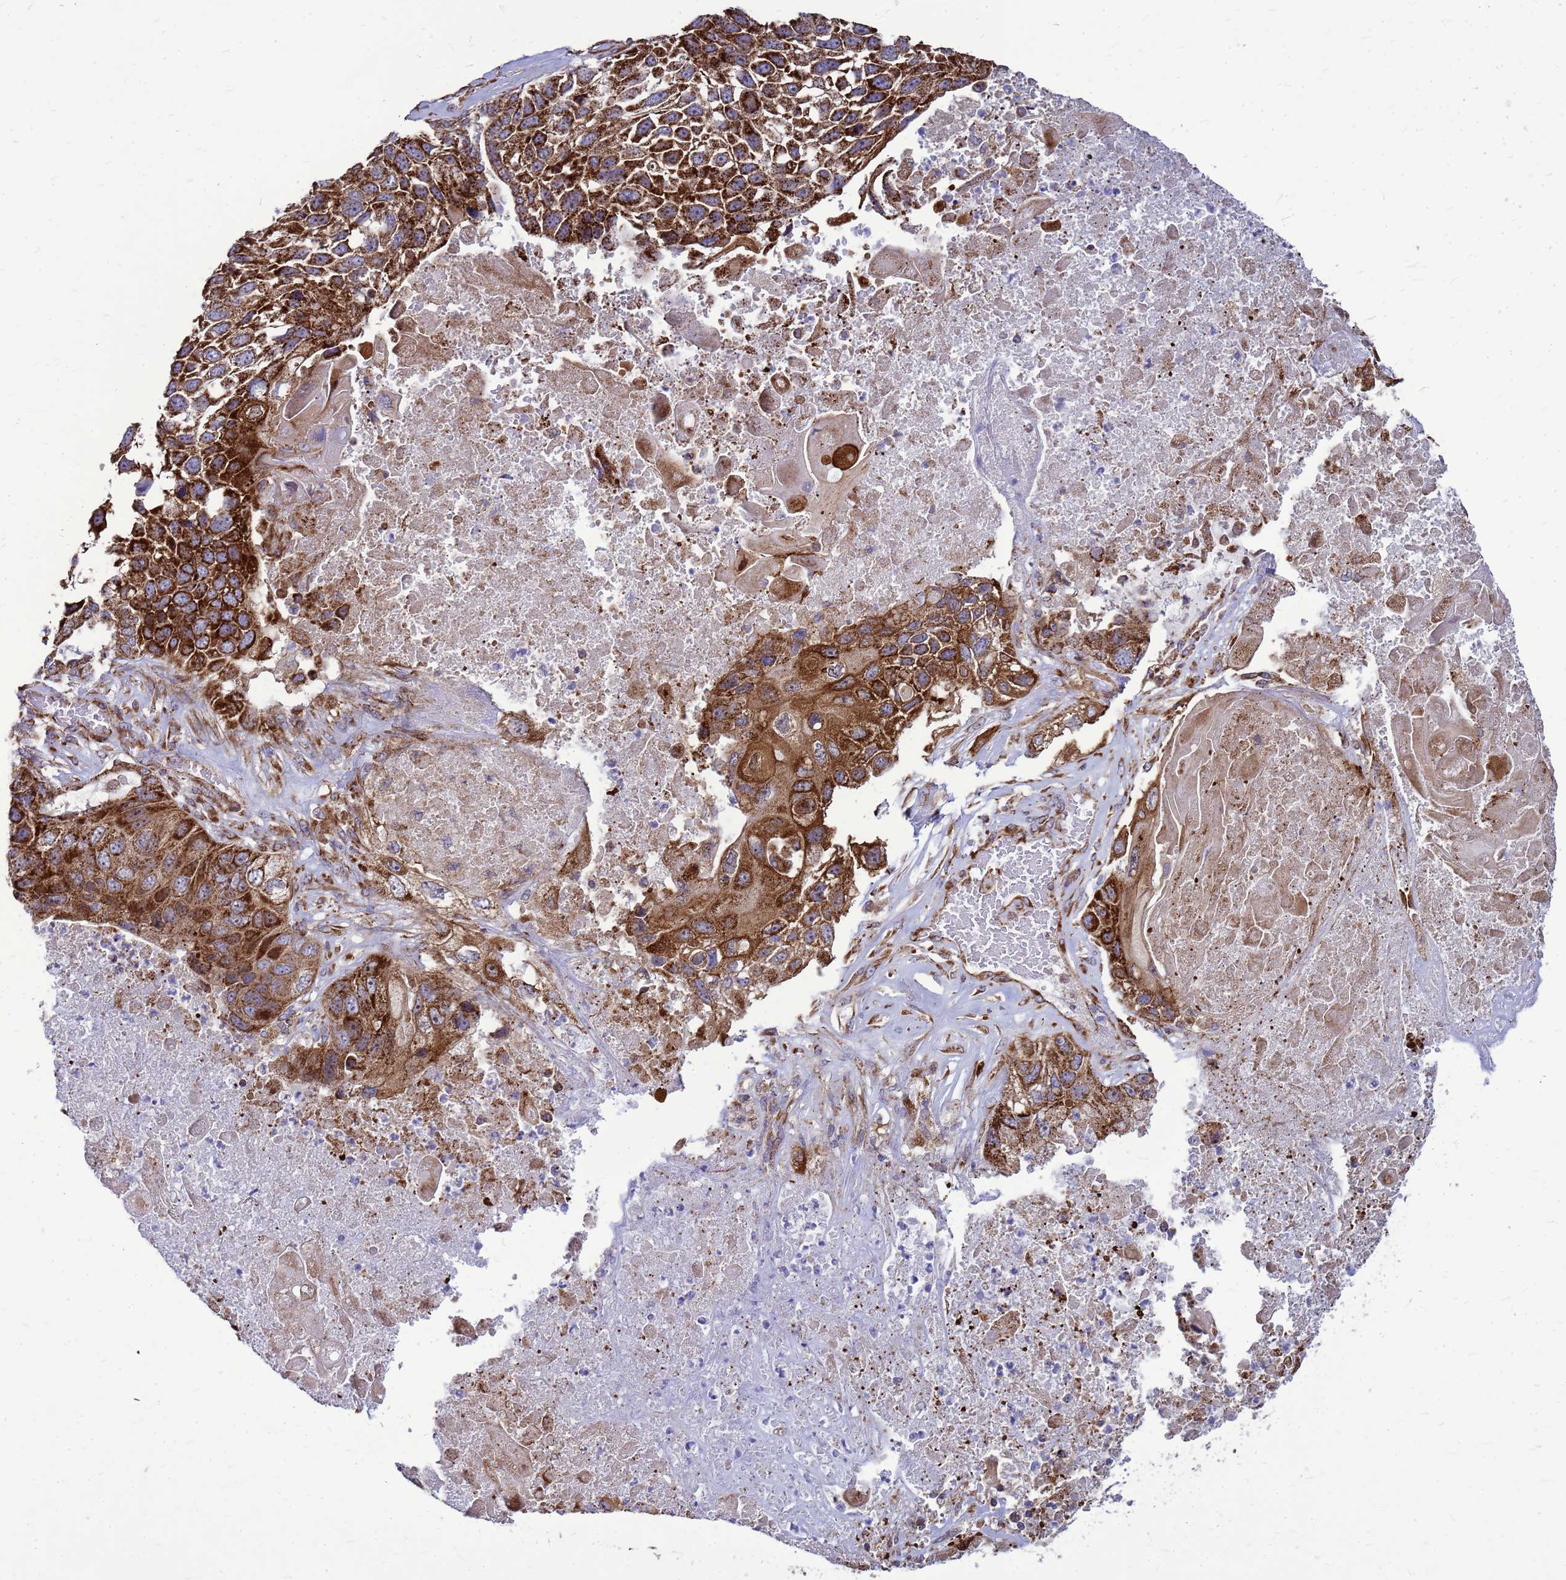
{"staining": {"intensity": "strong", "quantity": ">75%", "location": "cytoplasmic/membranous"}, "tissue": "lung cancer", "cell_type": "Tumor cells", "image_type": "cancer", "snomed": [{"axis": "morphology", "description": "Squamous cell carcinoma, NOS"}, {"axis": "topography", "description": "Lung"}], "caption": "About >75% of tumor cells in human squamous cell carcinoma (lung) exhibit strong cytoplasmic/membranous protein positivity as visualized by brown immunohistochemical staining.", "gene": "FSTL4", "patient": {"sex": "male", "age": 61}}